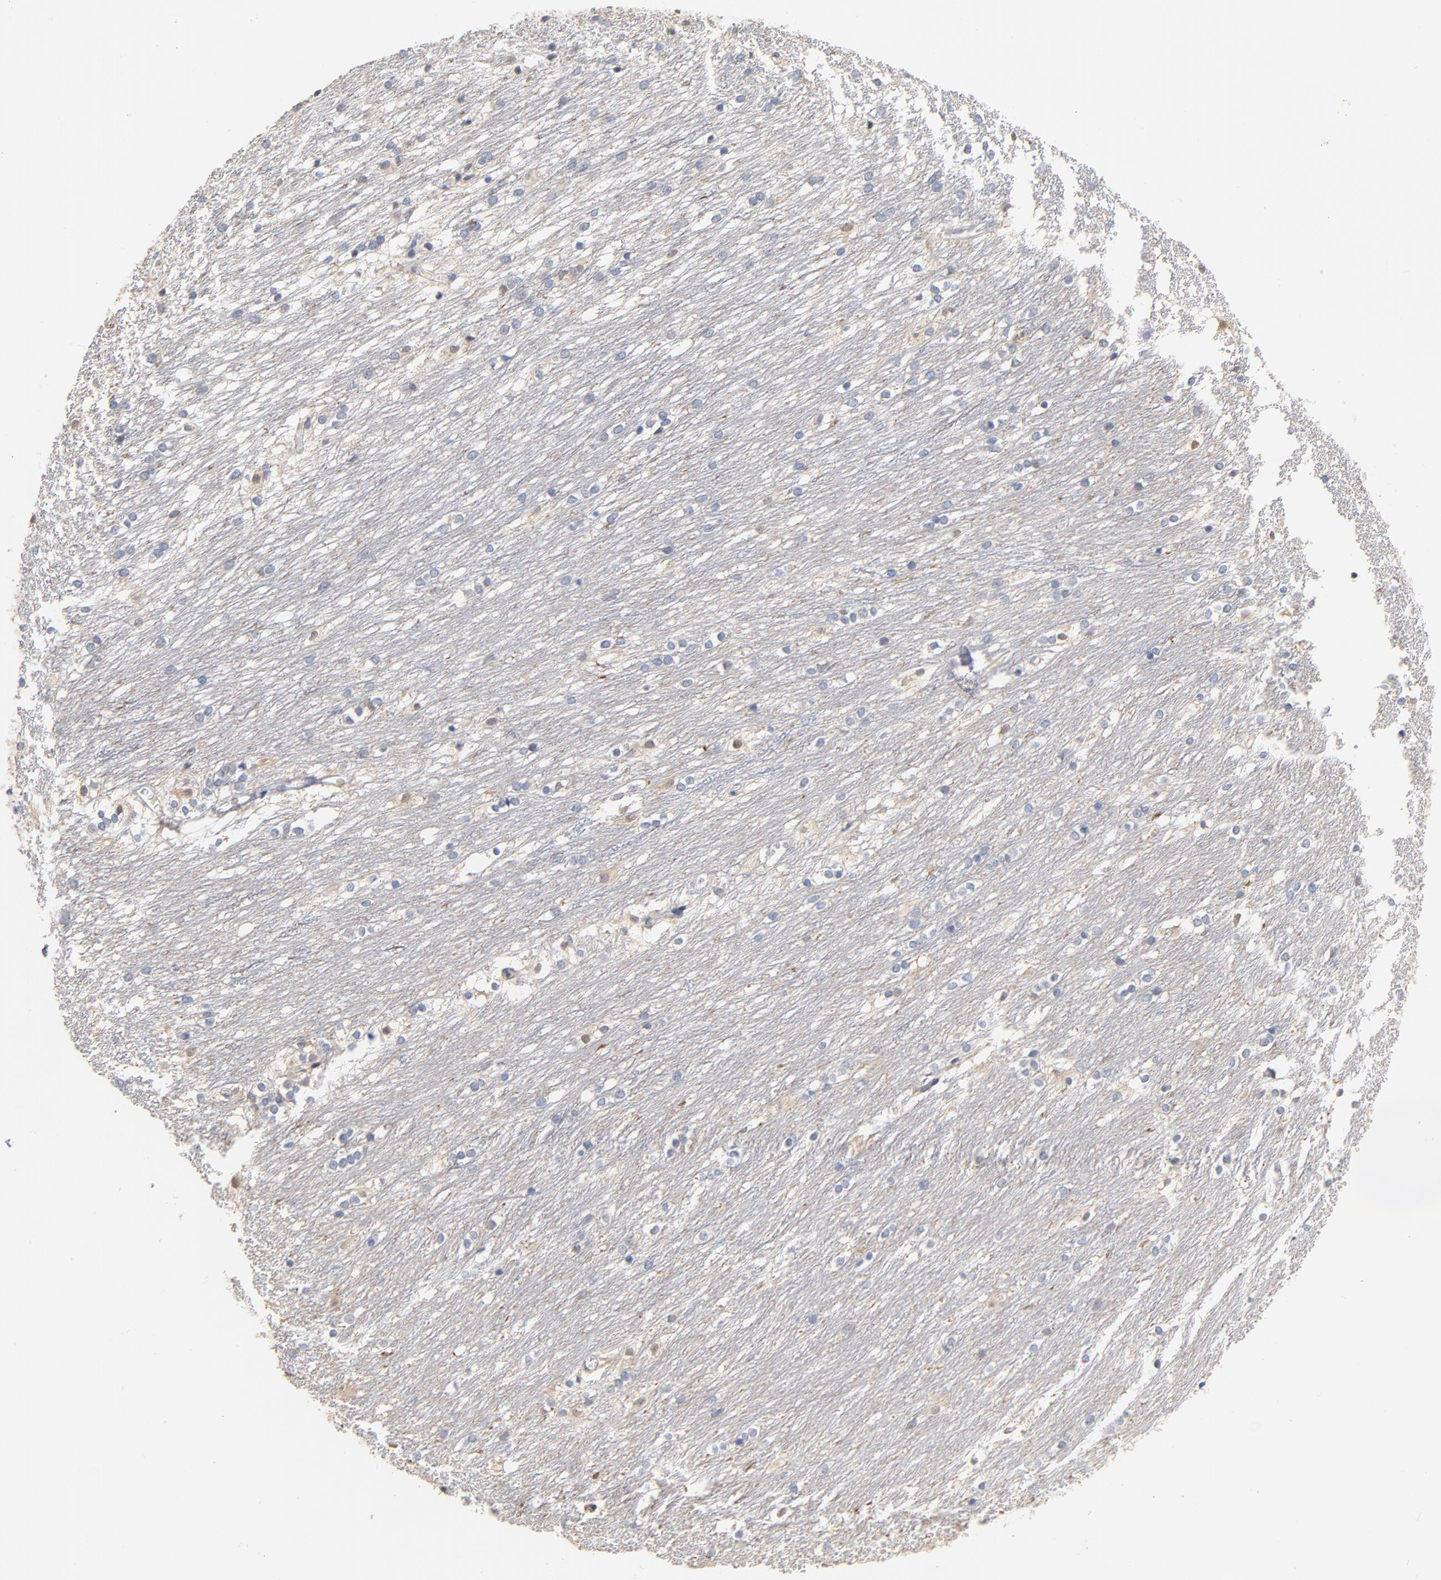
{"staining": {"intensity": "weak", "quantity": "25%-75%", "location": "cytoplasmic/membranous"}, "tissue": "caudate", "cell_type": "Glial cells", "image_type": "normal", "snomed": [{"axis": "morphology", "description": "Normal tissue, NOS"}, {"axis": "topography", "description": "Lateral ventricle wall"}], "caption": "This image reveals IHC staining of benign human caudate, with low weak cytoplasmic/membranous positivity in about 25%-75% of glial cells.", "gene": "DNAL4", "patient": {"sex": "female", "age": 19}}